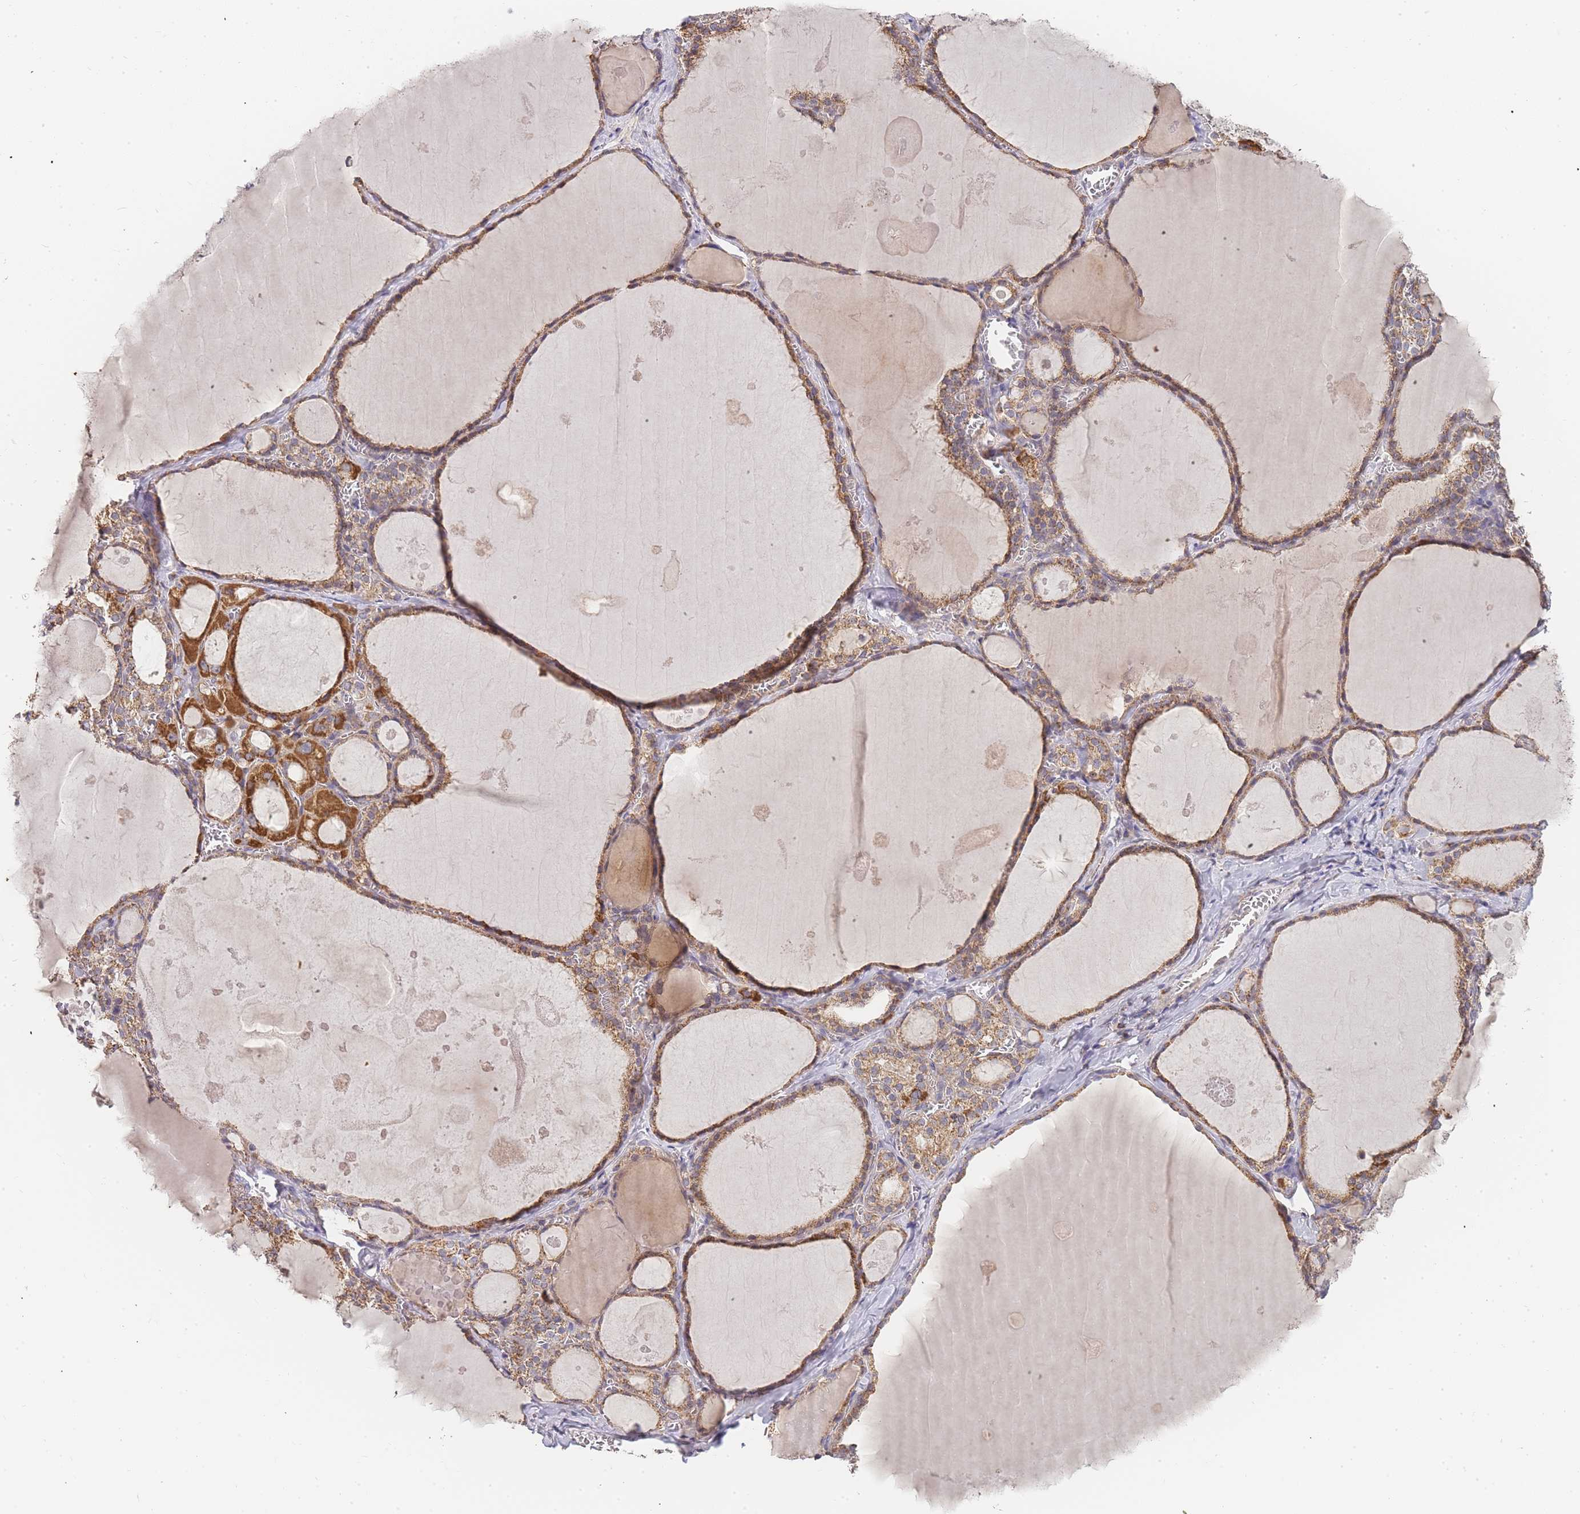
{"staining": {"intensity": "moderate", "quantity": ">75%", "location": "cytoplasmic/membranous"}, "tissue": "thyroid gland", "cell_type": "Glandular cells", "image_type": "normal", "snomed": [{"axis": "morphology", "description": "Normal tissue, NOS"}, {"axis": "topography", "description": "Thyroid gland"}], "caption": "The image exhibits staining of benign thyroid gland, revealing moderate cytoplasmic/membranous protein expression (brown color) within glandular cells. (Brightfield microscopy of DAB IHC at high magnification).", "gene": "ADCY9", "patient": {"sex": "male", "age": 56}}